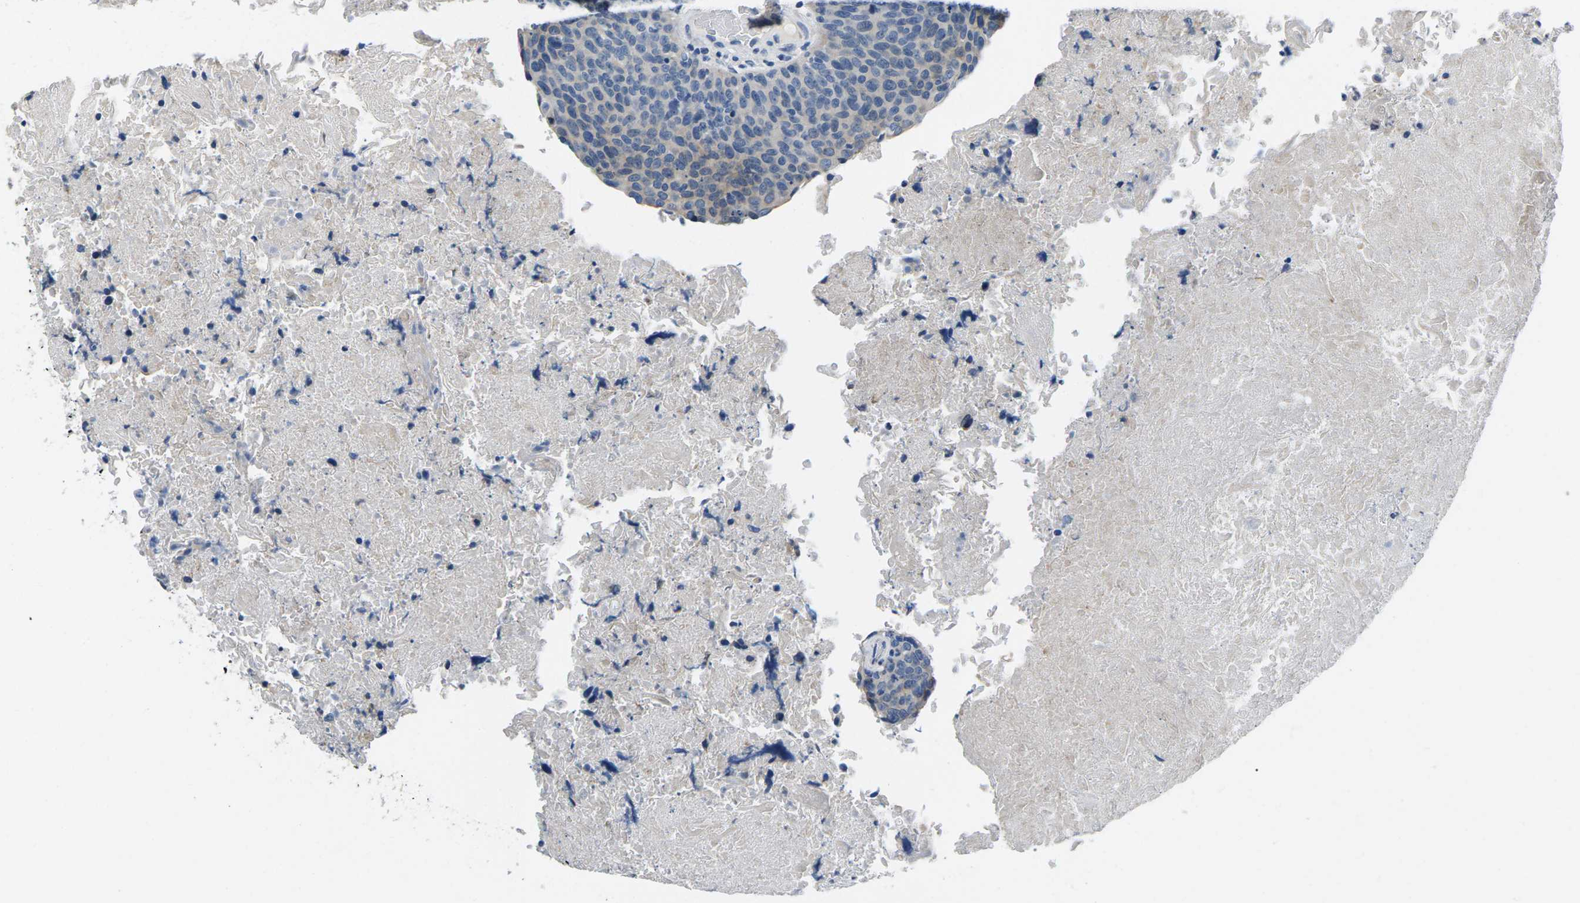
{"staining": {"intensity": "negative", "quantity": "none", "location": "none"}, "tissue": "head and neck cancer", "cell_type": "Tumor cells", "image_type": "cancer", "snomed": [{"axis": "morphology", "description": "Squamous cell carcinoma, NOS"}, {"axis": "morphology", "description": "Squamous cell carcinoma, metastatic, NOS"}, {"axis": "topography", "description": "Lymph node"}, {"axis": "topography", "description": "Head-Neck"}], "caption": "Photomicrograph shows no protein expression in tumor cells of head and neck cancer (metastatic squamous cell carcinoma) tissue.", "gene": "TSPAN2", "patient": {"sex": "male", "age": 62}}